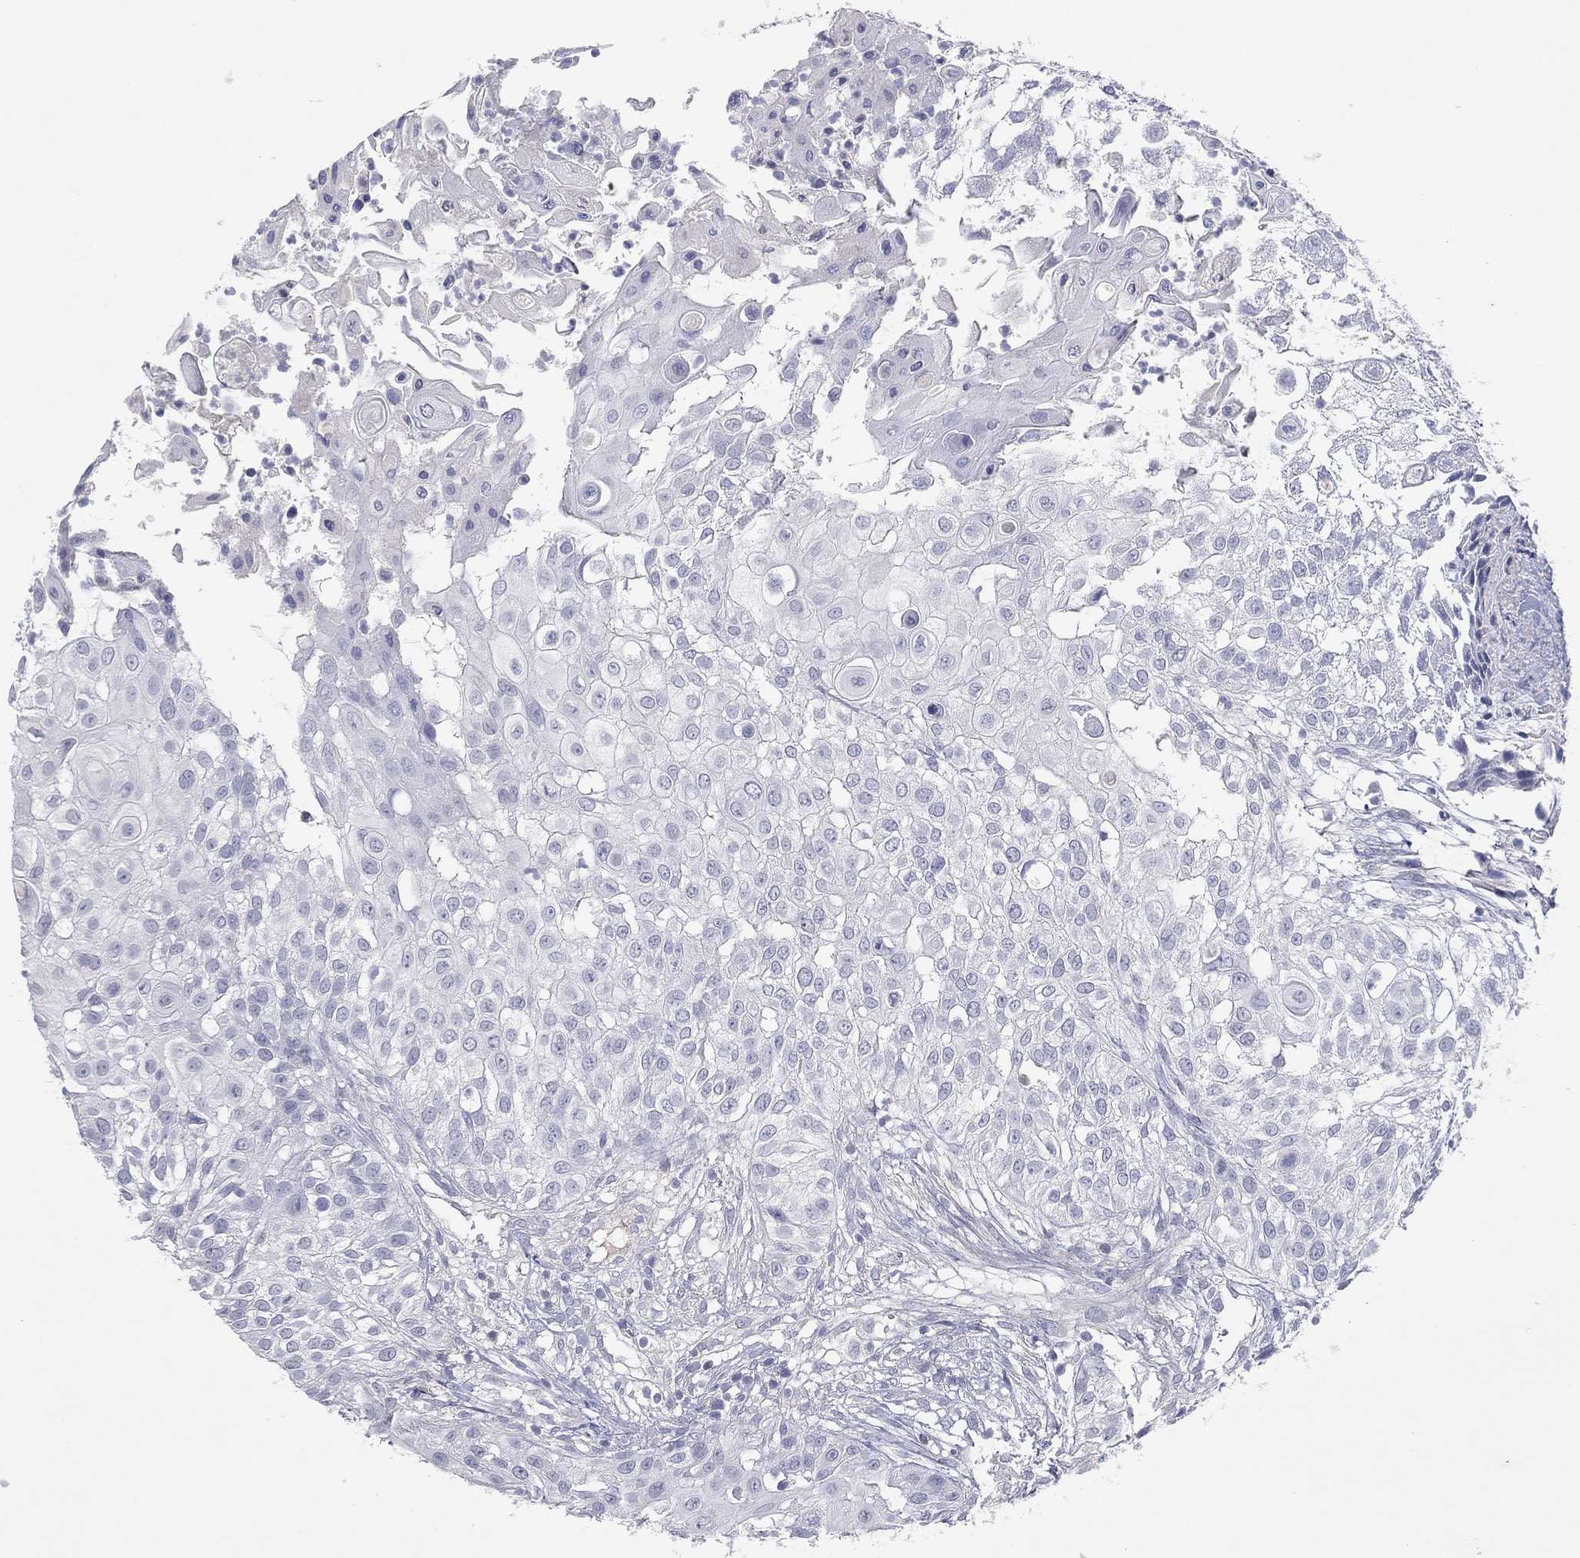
{"staining": {"intensity": "negative", "quantity": "none", "location": "none"}, "tissue": "urothelial cancer", "cell_type": "Tumor cells", "image_type": "cancer", "snomed": [{"axis": "morphology", "description": "Urothelial carcinoma, High grade"}, {"axis": "topography", "description": "Urinary bladder"}], "caption": "This is an immunohistochemistry (IHC) image of urothelial cancer. There is no expression in tumor cells.", "gene": "CPT1B", "patient": {"sex": "female", "age": 79}}